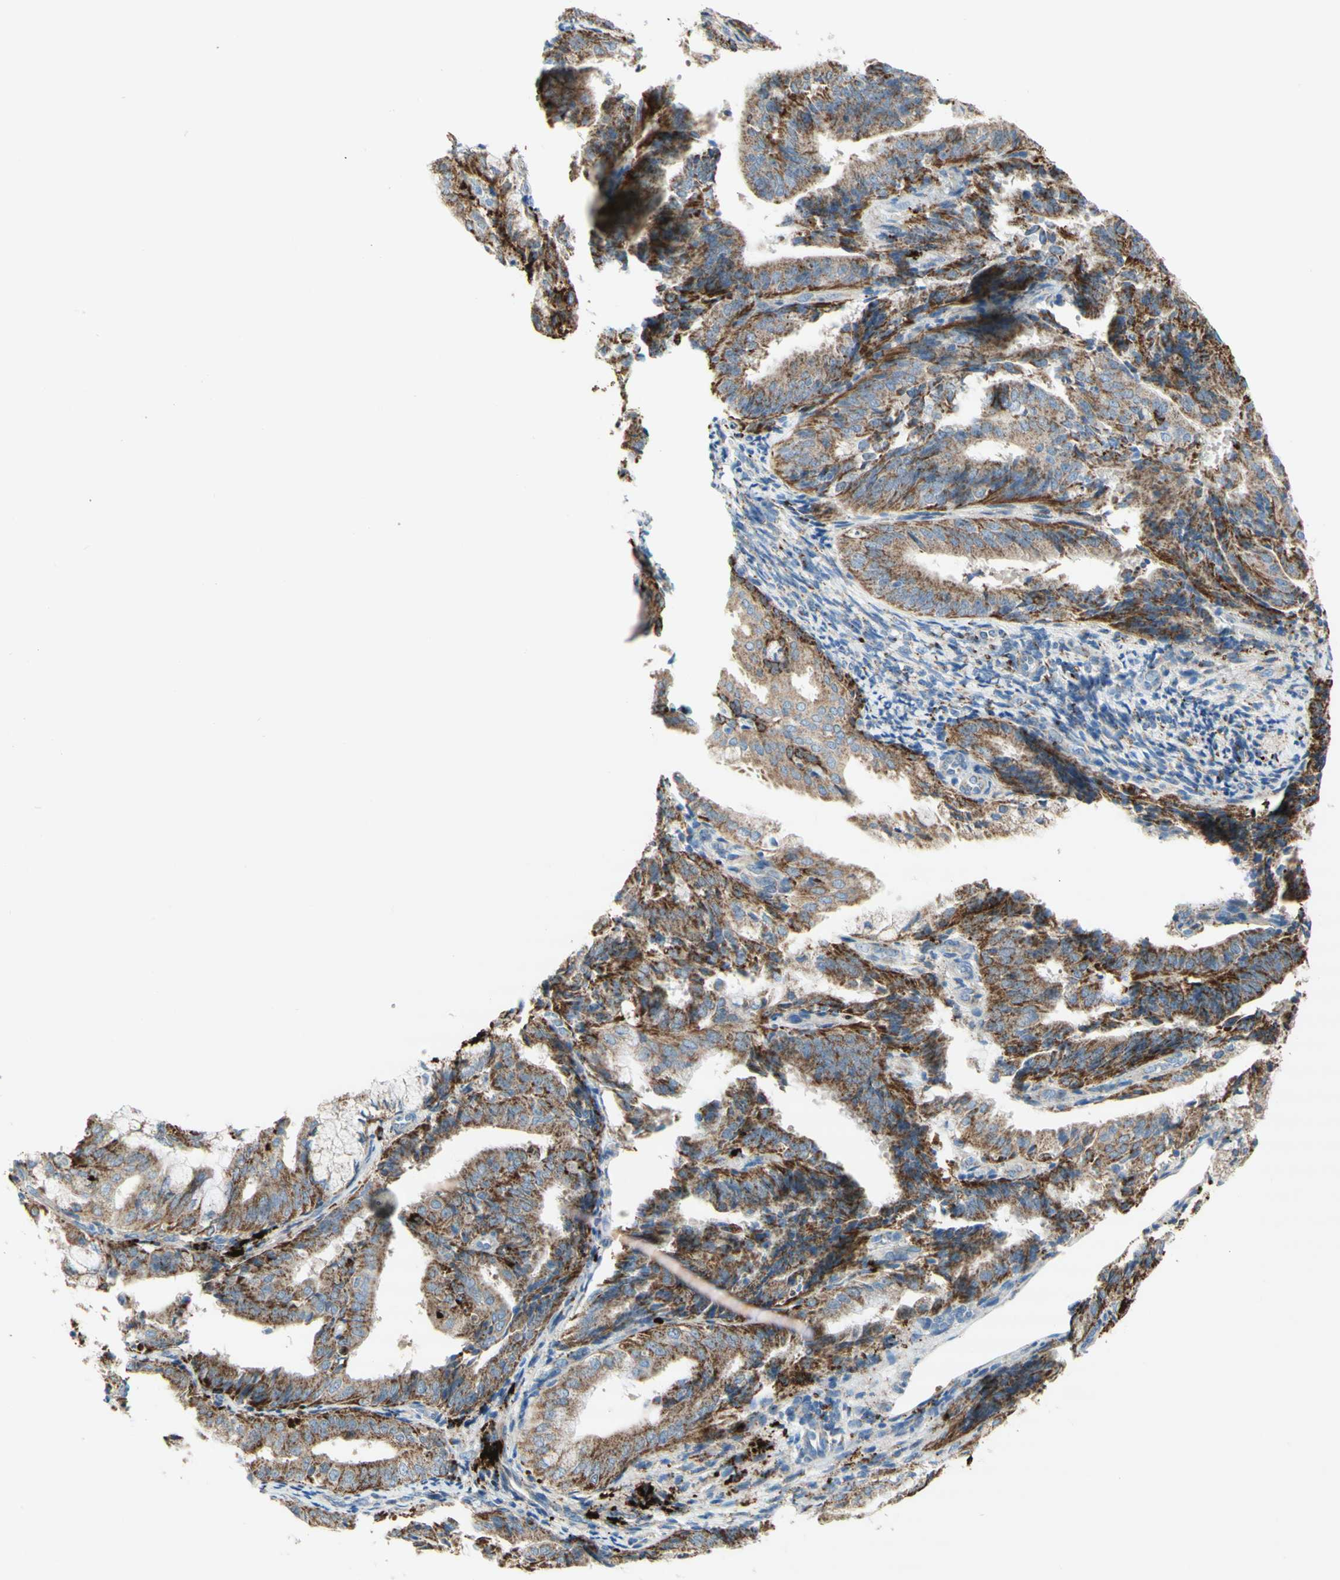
{"staining": {"intensity": "moderate", "quantity": ">75%", "location": "cytoplasmic/membranous"}, "tissue": "endometrial cancer", "cell_type": "Tumor cells", "image_type": "cancer", "snomed": [{"axis": "morphology", "description": "Adenocarcinoma, NOS"}, {"axis": "topography", "description": "Endometrium"}], "caption": "This photomicrograph reveals endometrial cancer (adenocarcinoma) stained with immunohistochemistry to label a protein in brown. The cytoplasmic/membranous of tumor cells show moderate positivity for the protein. Nuclei are counter-stained blue.", "gene": "URB2", "patient": {"sex": "female", "age": 63}}